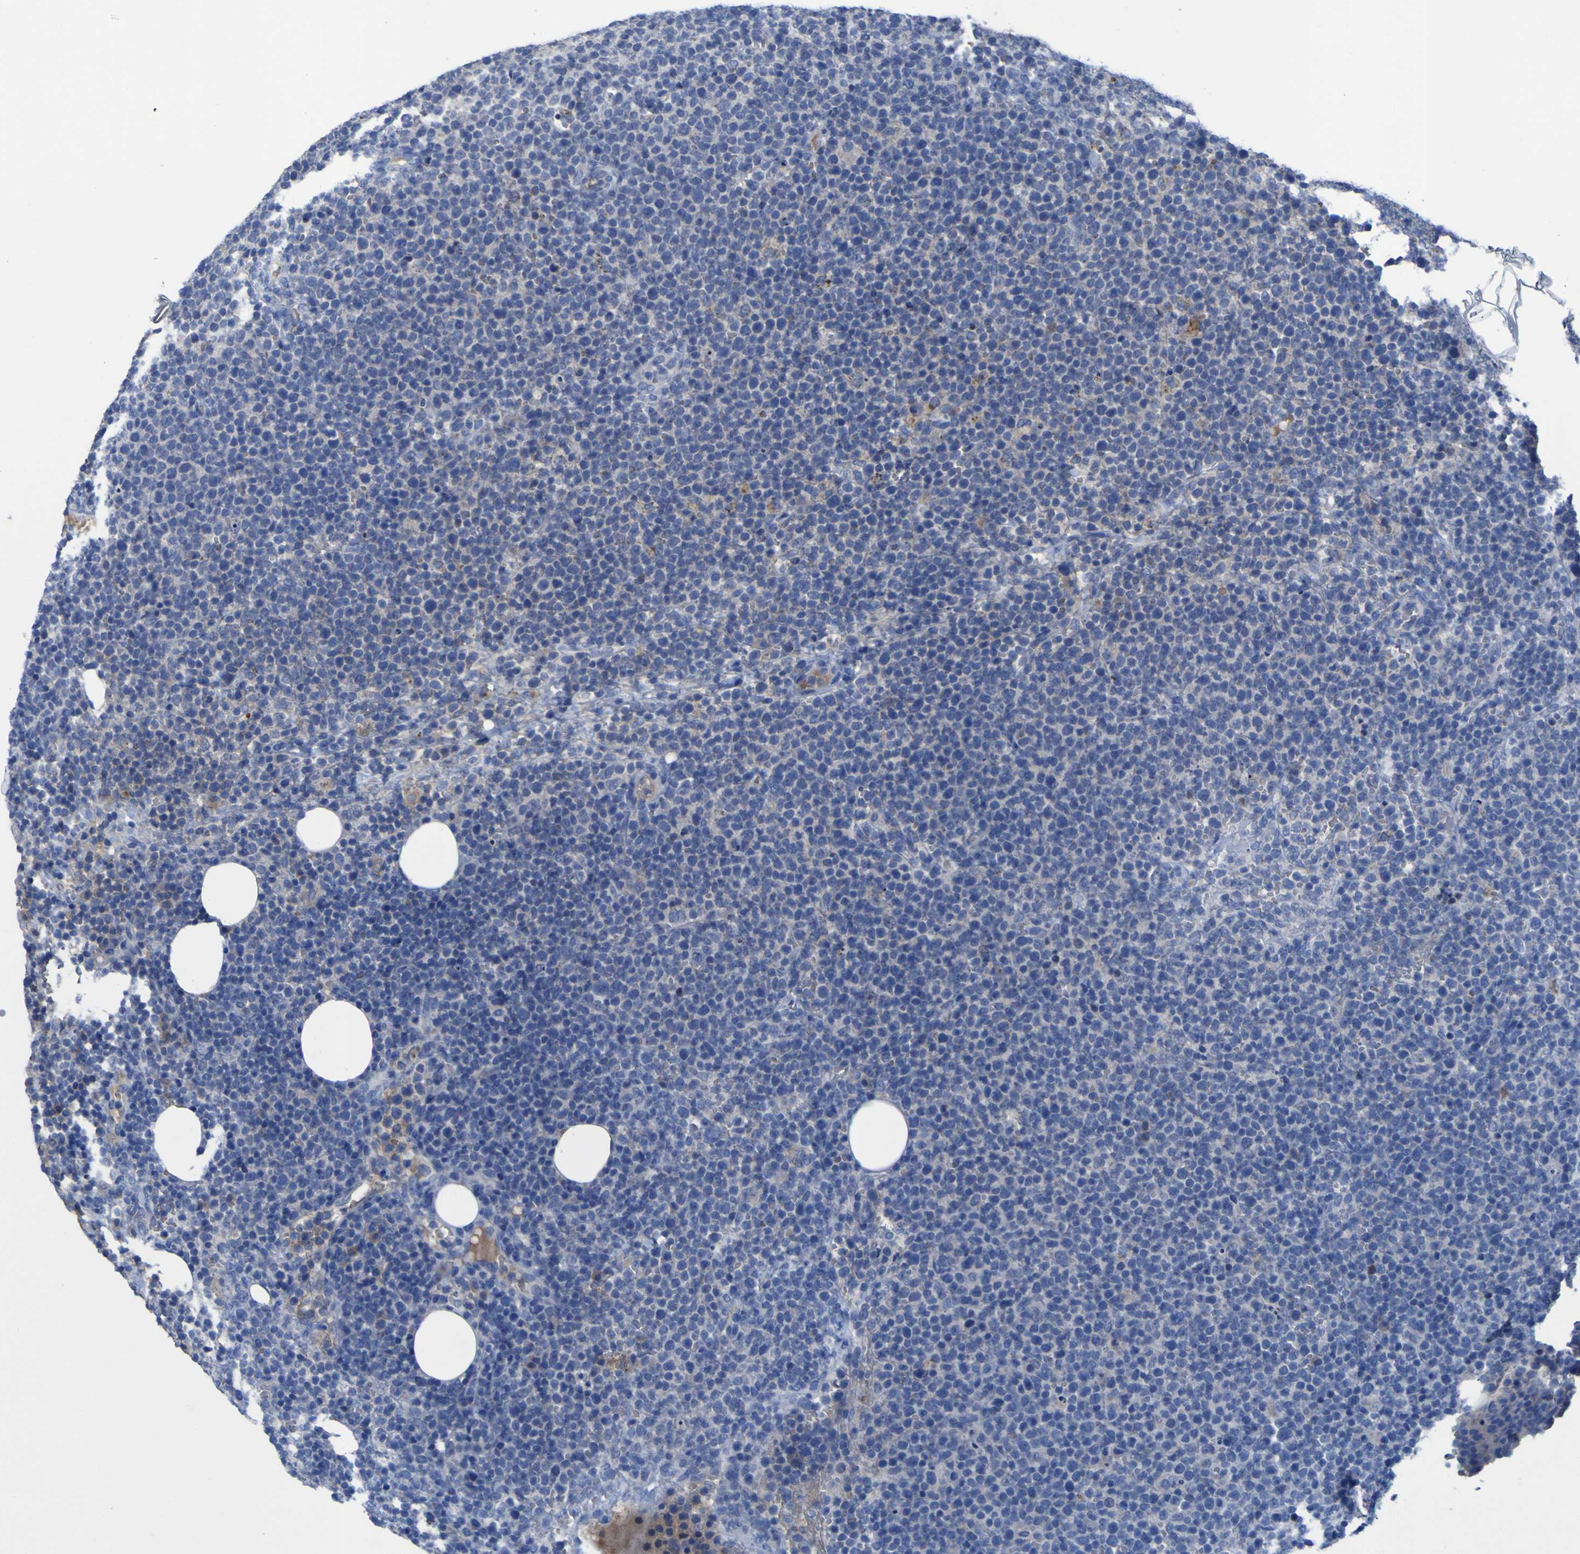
{"staining": {"intensity": "negative", "quantity": "none", "location": "none"}, "tissue": "lymphoma", "cell_type": "Tumor cells", "image_type": "cancer", "snomed": [{"axis": "morphology", "description": "Malignant lymphoma, non-Hodgkin's type, High grade"}, {"axis": "topography", "description": "Lymph node"}], "caption": "This histopathology image is of lymphoma stained with immunohistochemistry to label a protein in brown with the nuclei are counter-stained blue. There is no positivity in tumor cells. (DAB immunohistochemistry (IHC) visualized using brightfield microscopy, high magnification).", "gene": "SGK2", "patient": {"sex": "male", "age": 61}}